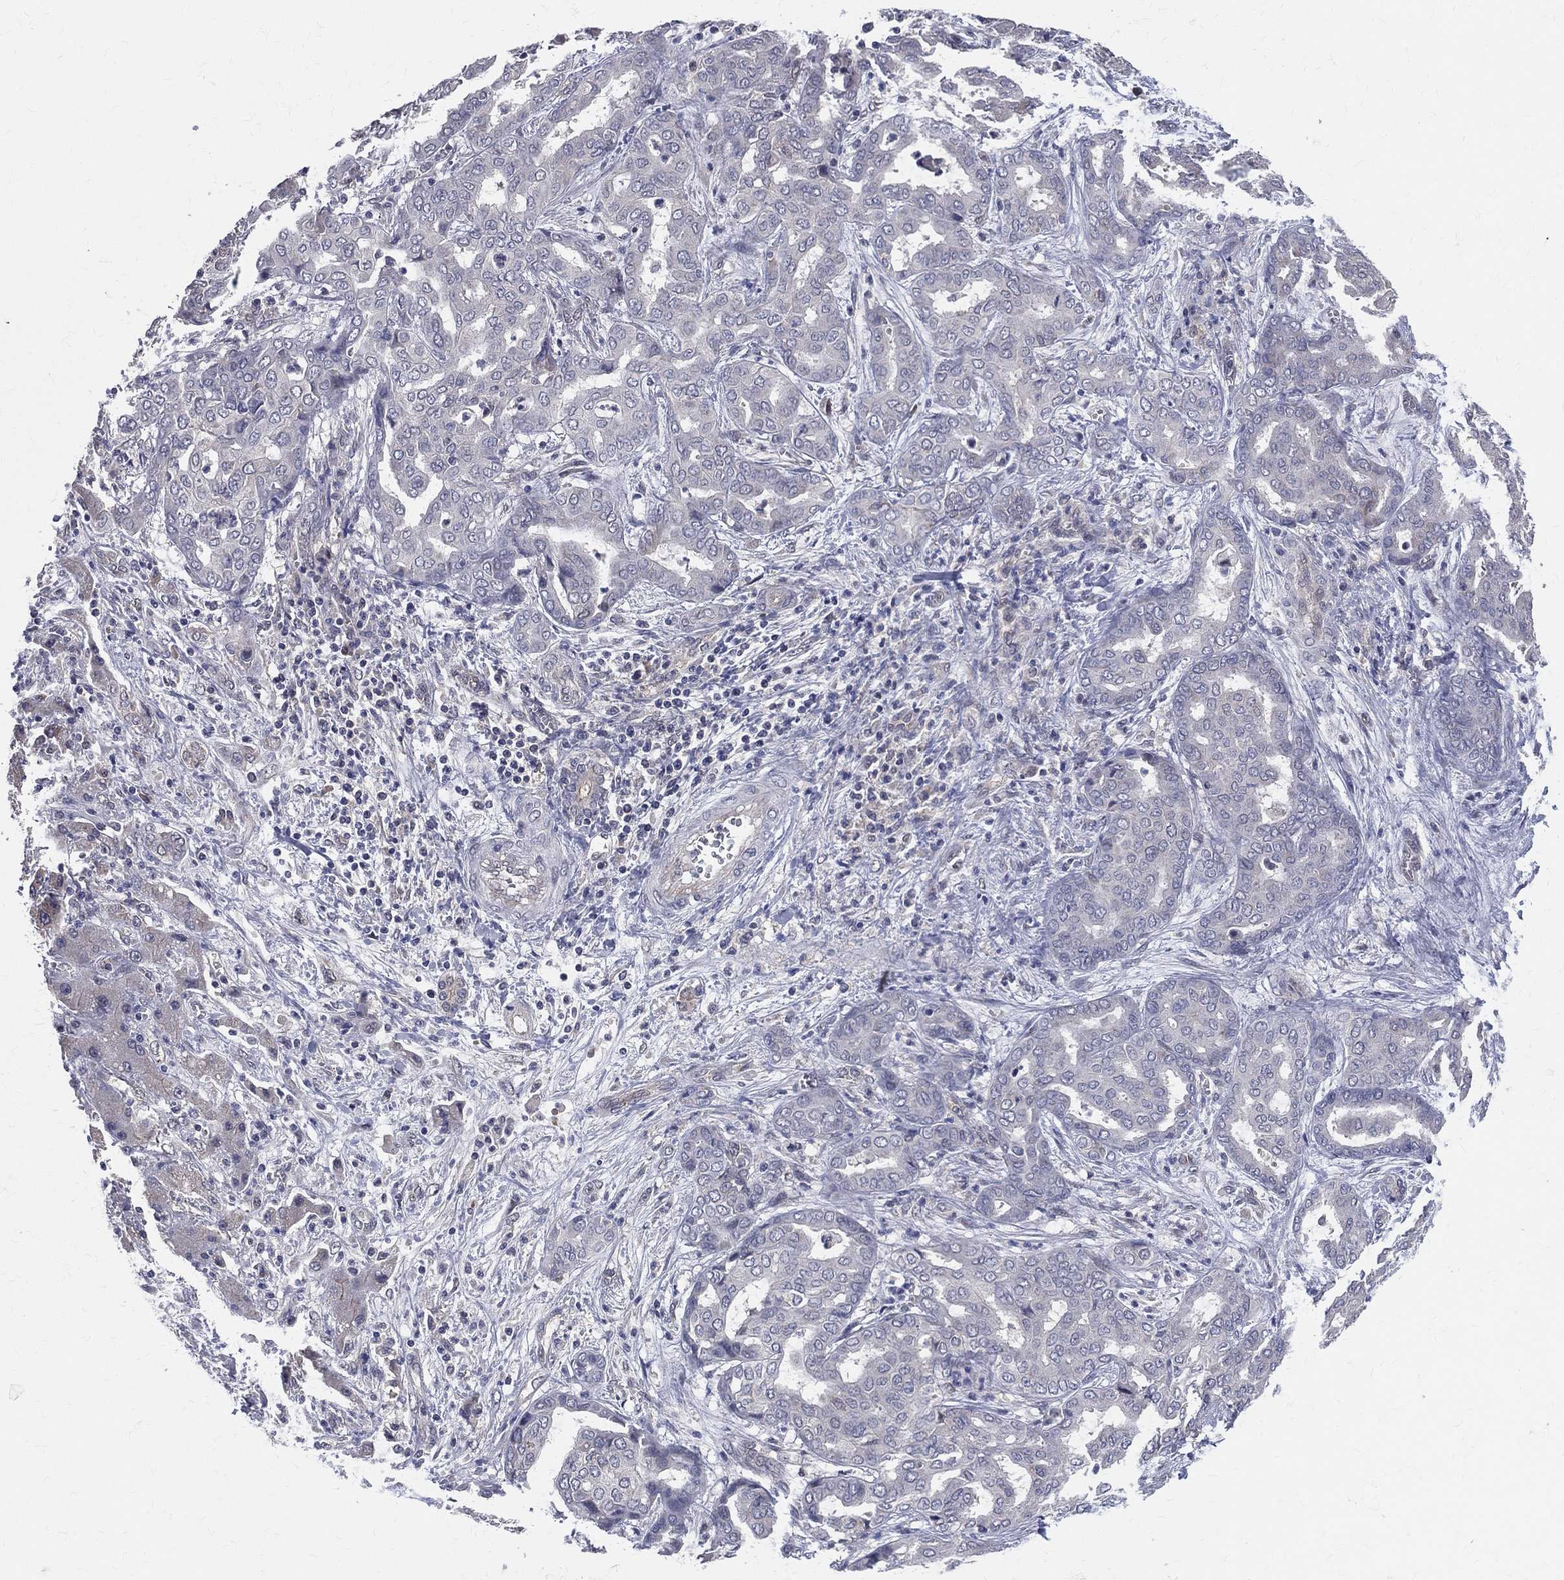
{"staining": {"intensity": "negative", "quantity": "none", "location": "none"}, "tissue": "liver cancer", "cell_type": "Tumor cells", "image_type": "cancer", "snomed": [{"axis": "morphology", "description": "Cholangiocarcinoma"}, {"axis": "topography", "description": "Liver"}], "caption": "An image of human liver cancer is negative for staining in tumor cells. (DAB immunohistochemistry with hematoxylin counter stain).", "gene": "DLG4", "patient": {"sex": "female", "age": 64}}